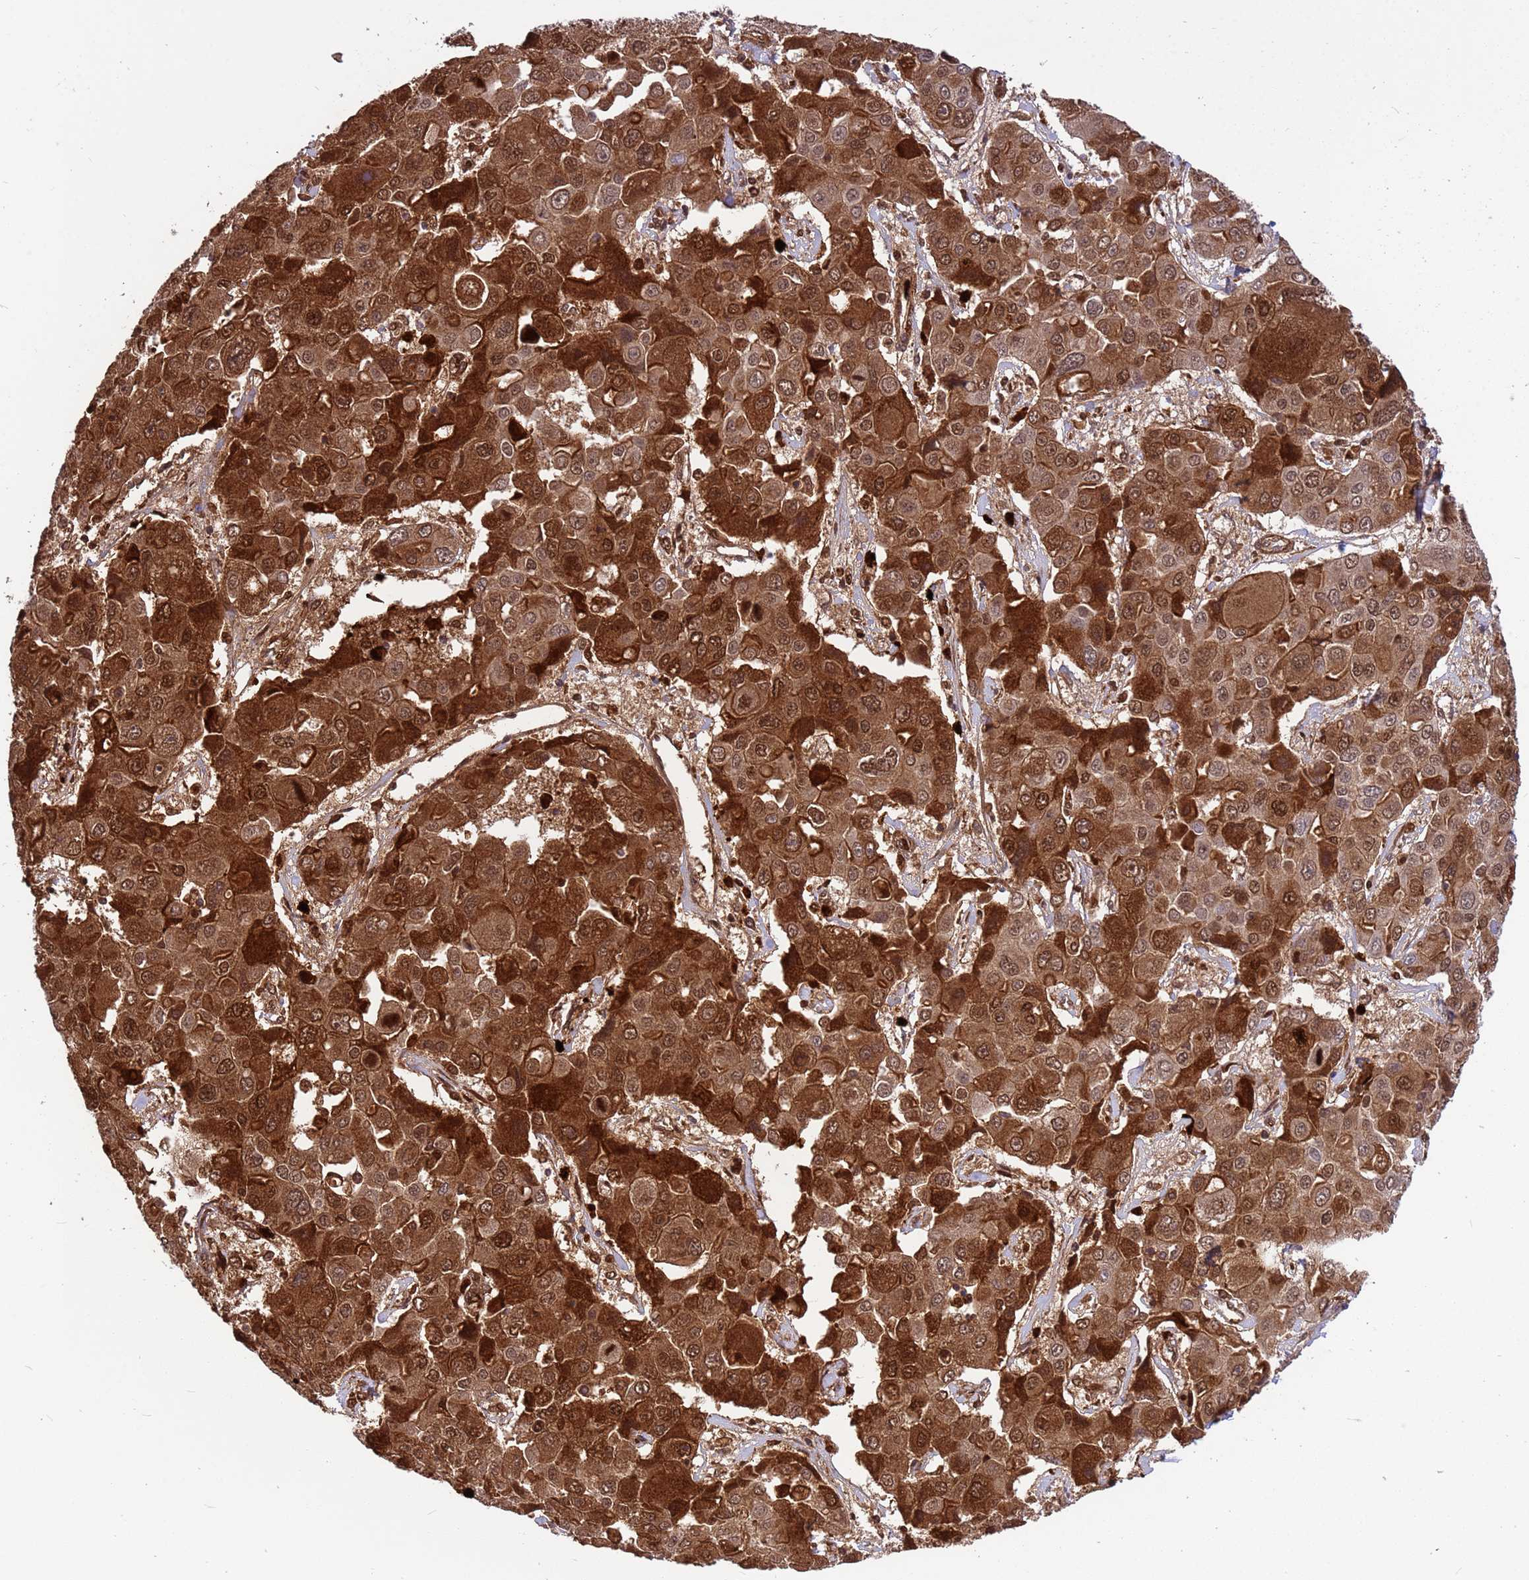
{"staining": {"intensity": "strong", "quantity": ">75%", "location": "cytoplasmic/membranous,nuclear"}, "tissue": "liver cancer", "cell_type": "Tumor cells", "image_type": "cancer", "snomed": [{"axis": "morphology", "description": "Cholangiocarcinoma"}, {"axis": "topography", "description": "Liver"}], "caption": "Immunohistochemical staining of human liver cancer (cholangiocarcinoma) demonstrates high levels of strong cytoplasmic/membranous and nuclear protein expression in approximately >75% of tumor cells. Using DAB (3,3'-diaminobenzidine) (brown) and hematoxylin (blue) stains, captured at high magnification using brightfield microscopy.", "gene": "ORM1", "patient": {"sex": "male", "age": 67}}